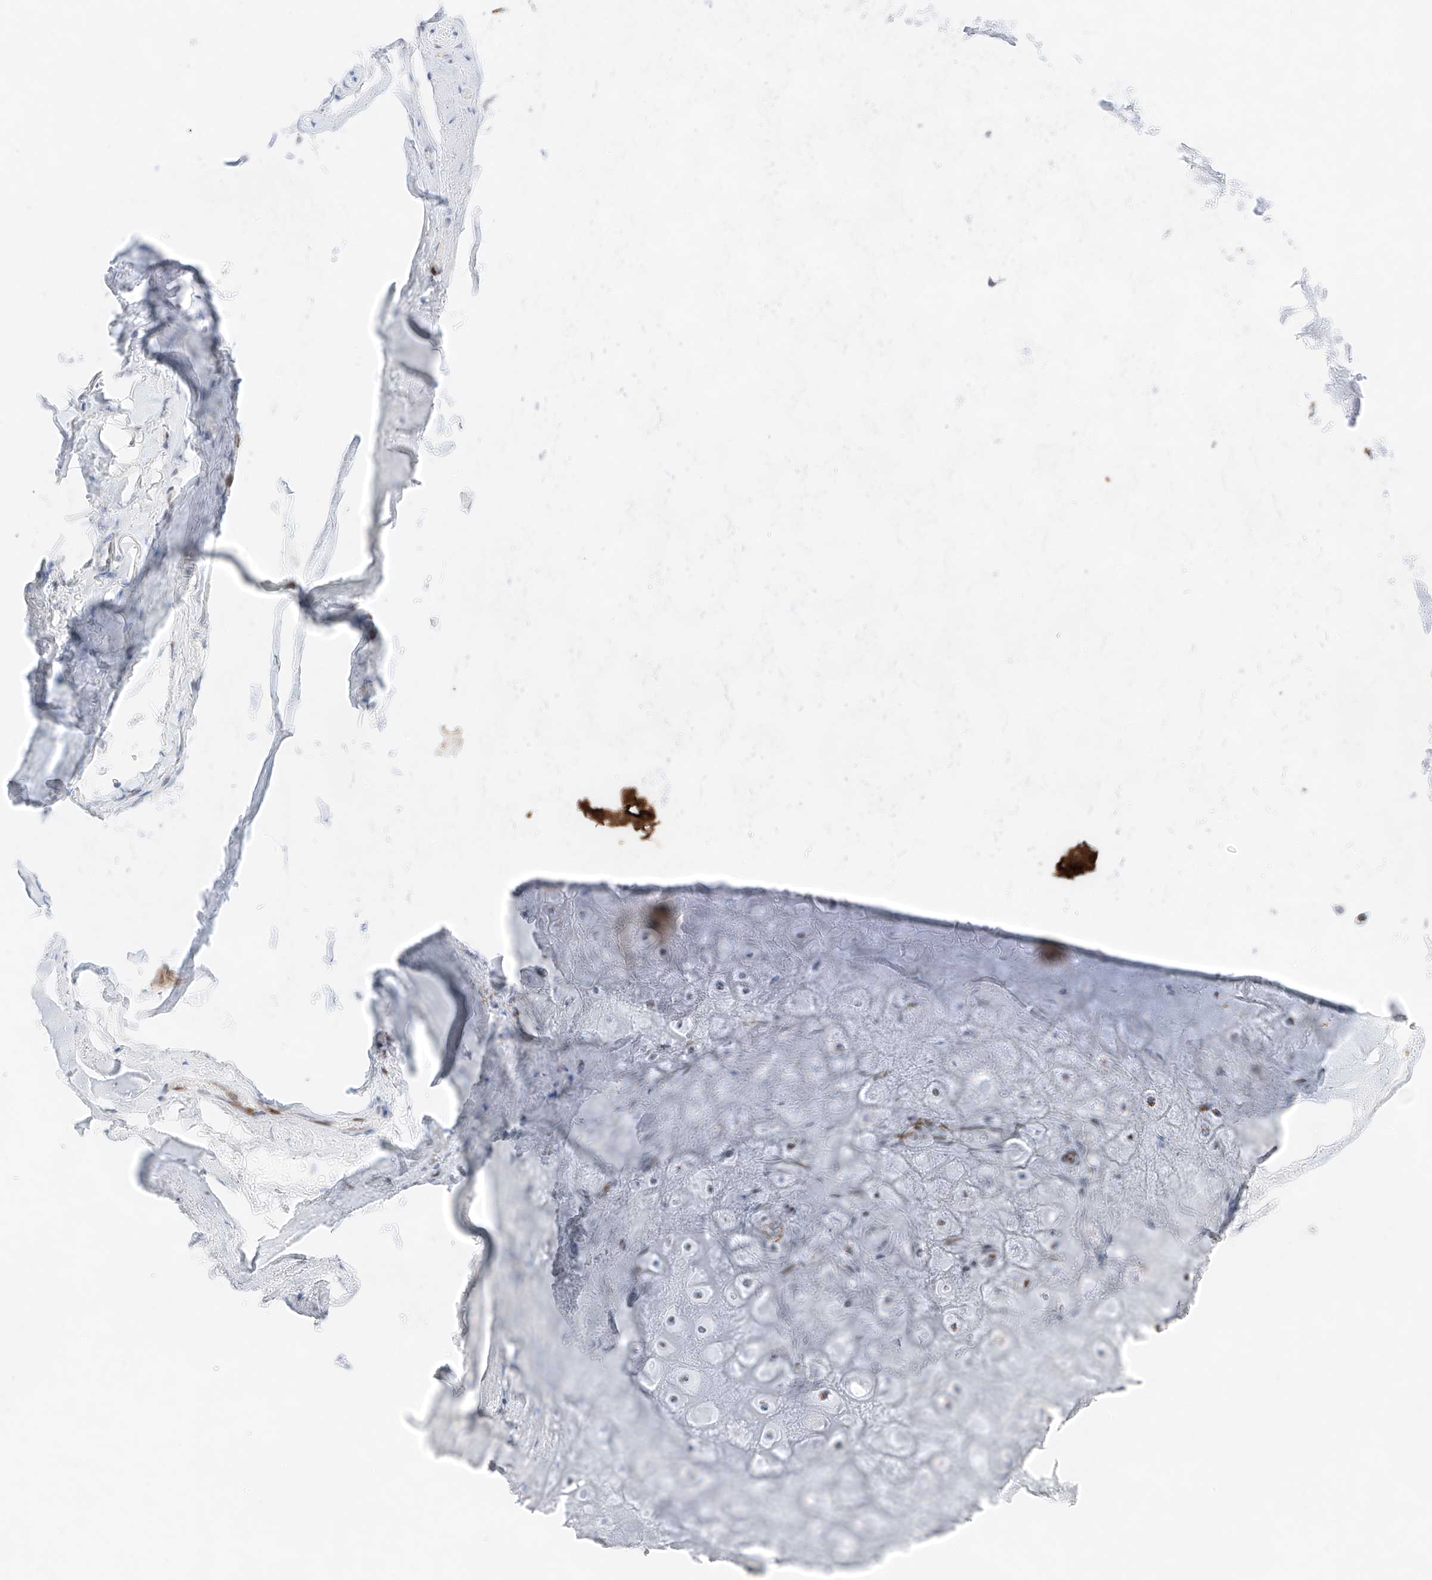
{"staining": {"intensity": "negative", "quantity": "none", "location": "none"}, "tissue": "adipose tissue", "cell_type": "Adipocytes", "image_type": "normal", "snomed": [{"axis": "morphology", "description": "Normal tissue, NOS"}, {"axis": "morphology", "description": "Basal cell carcinoma"}, {"axis": "topography", "description": "Skin"}], "caption": "Immunohistochemistry of unremarkable human adipose tissue displays no staining in adipocytes. Brightfield microscopy of immunohistochemistry (IHC) stained with DAB (3,3'-diaminobenzidine) (brown) and hematoxylin (blue), captured at high magnification.", "gene": "NT5C3B", "patient": {"sex": "female", "age": 89}}